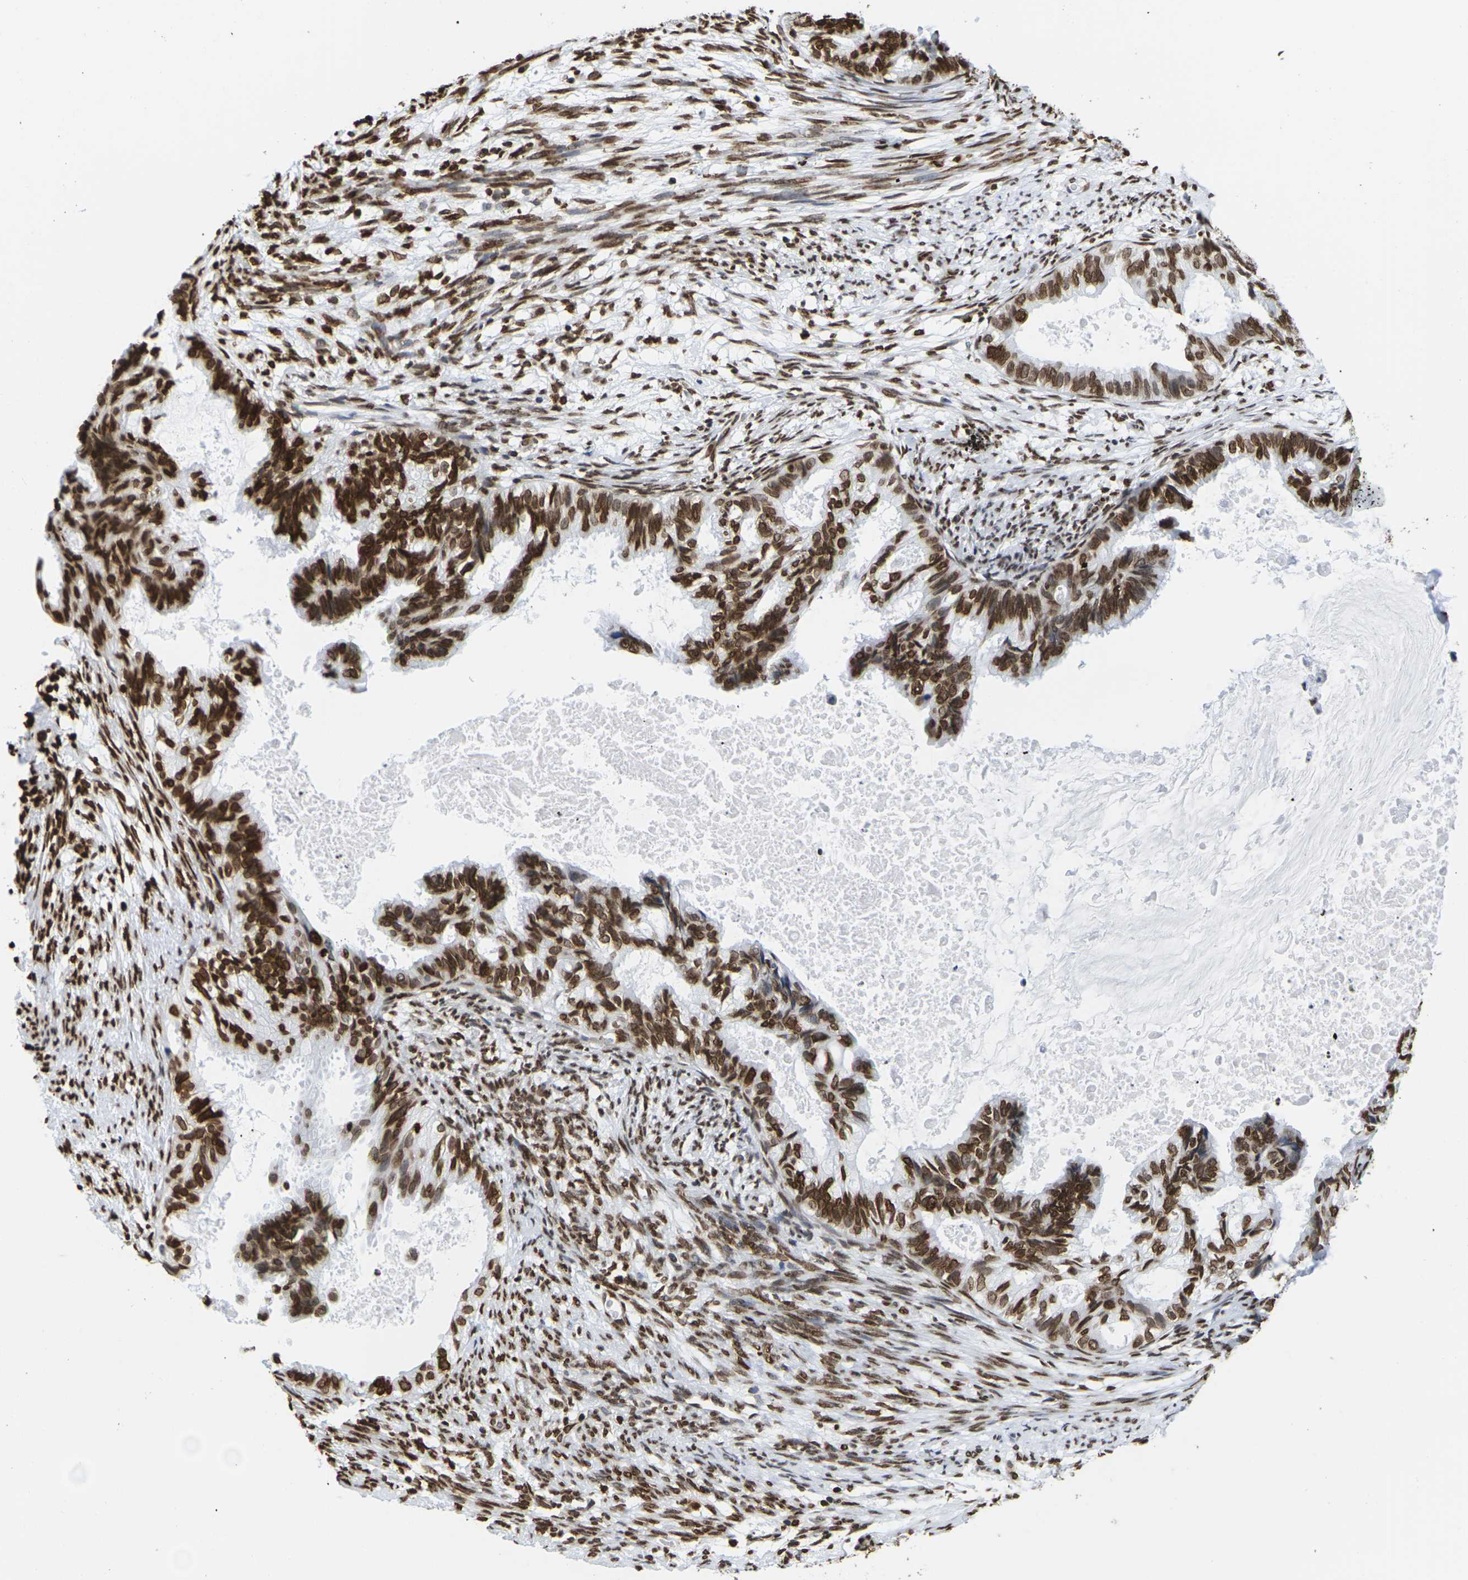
{"staining": {"intensity": "strong", "quantity": ">75%", "location": "cytoplasmic/membranous,nuclear"}, "tissue": "cervical cancer", "cell_type": "Tumor cells", "image_type": "cancer", "snomed": [{"axis": "morphology", "description": "Normal tissue, NOS"}, {"axis": "morphology", "description": "Adenocarcinoma, NOS"}, {"axis": "topography", "description": "Cervix"}, {"axis": "topography", "description": "Endometrium"}], "caption": "The immunohistochemical stain labels strong cytoplasmic/membranous and nuclear staining in tumor cells of cervical adenocarcinoma tissue.", "gene": "H2AC21", "patient": {"sex": "female", "age": 86}}